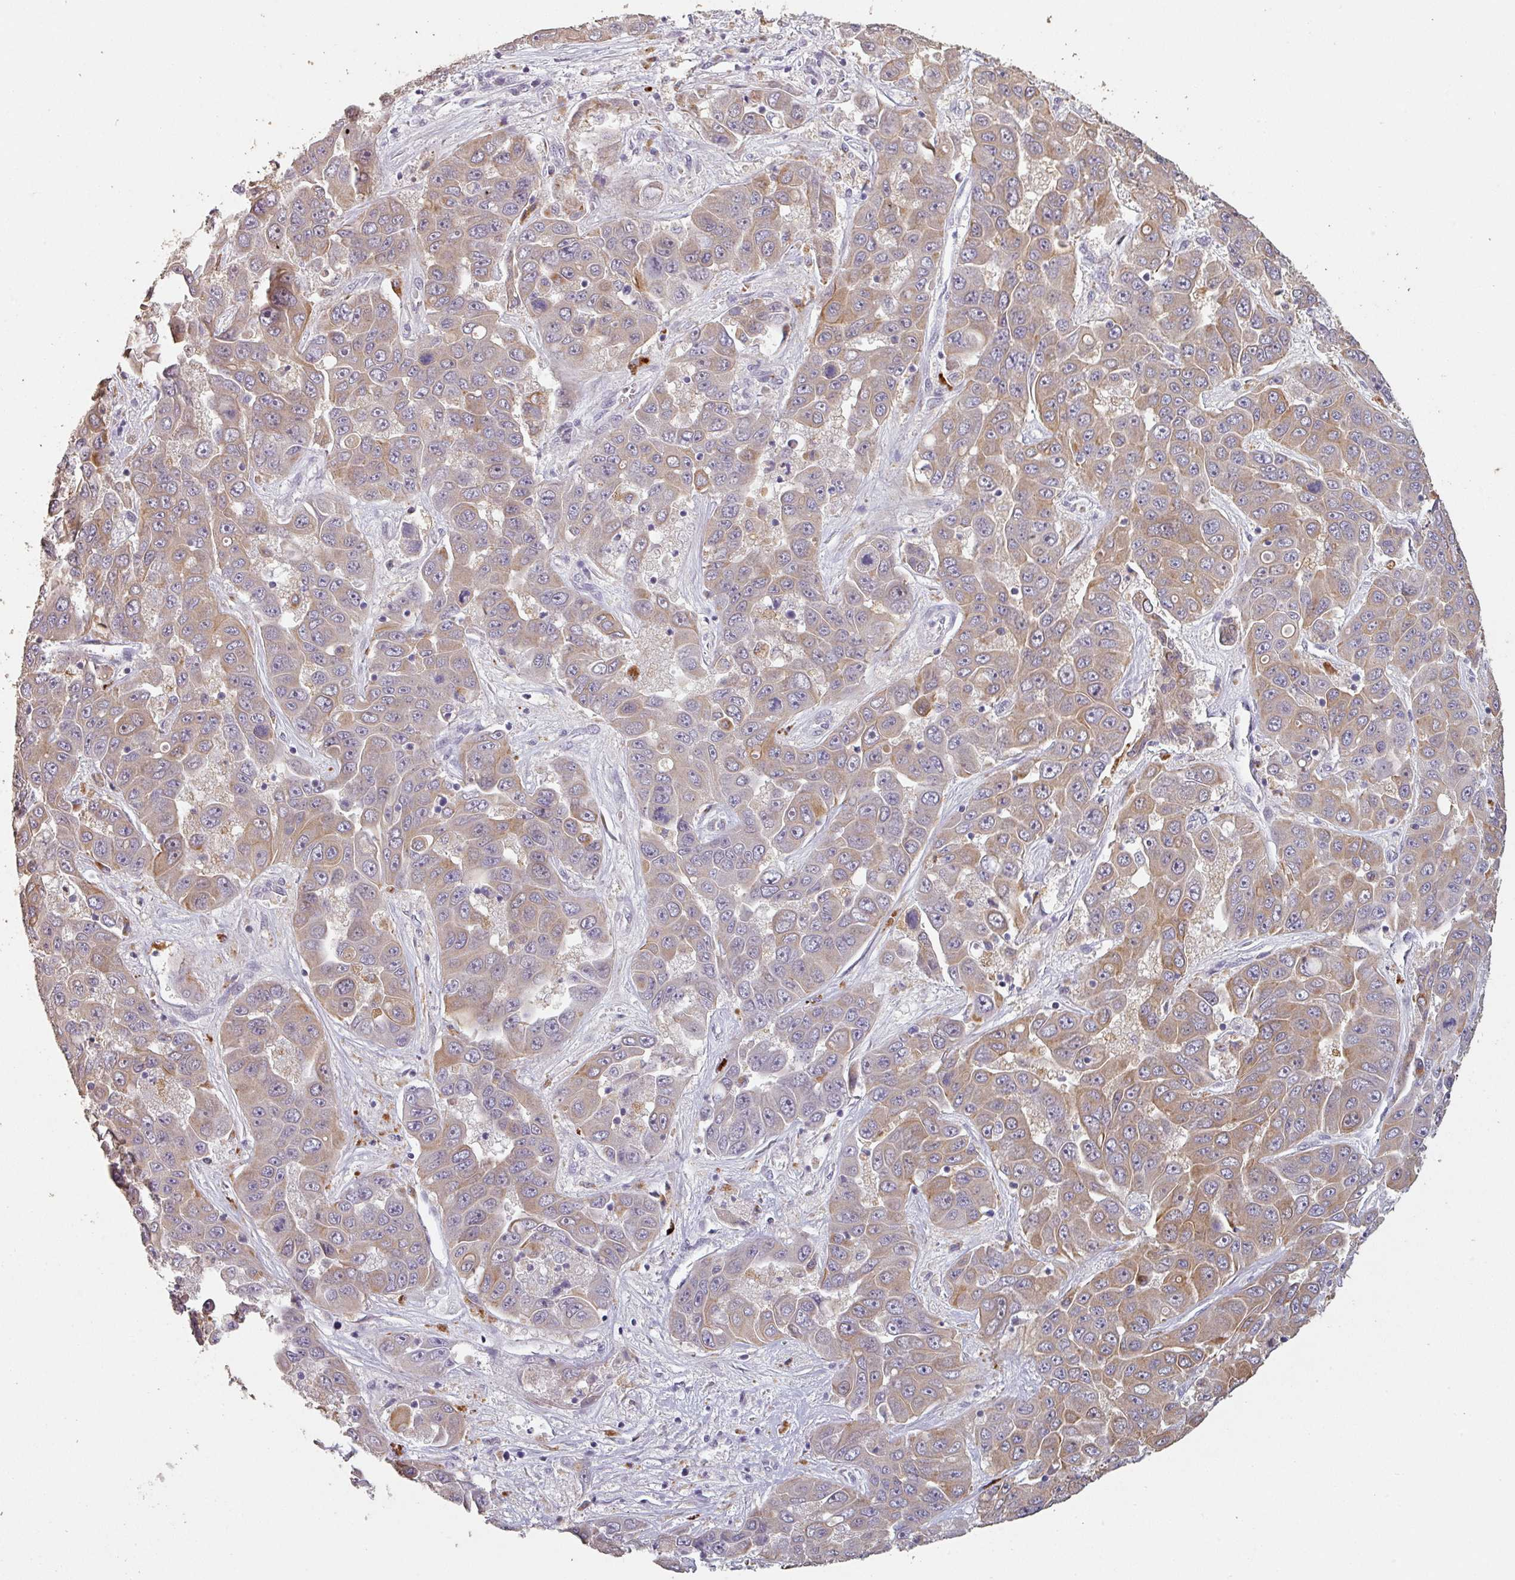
{"staining": {"intensity": "moderate", "quantity": ">75%", "location": "cytoplasmic/membranous"}, "tissue": "liver cancer", "cell_type": "Tumor cells", "image_type": "cancer", "snomed": [{"axis": "morphology", "description": "Cholangiocarcinoma"}, {"axis": "topography", "description": "Liver"}], "caption": "Protein staining of cholangiocarcinoma (liver) tissue demonstrates moderate cytoplasmic/membranous staining in about >75% of tumor cells.", "gene": "LYPLA1", "patient": {"sex": "female", "age": 52}}